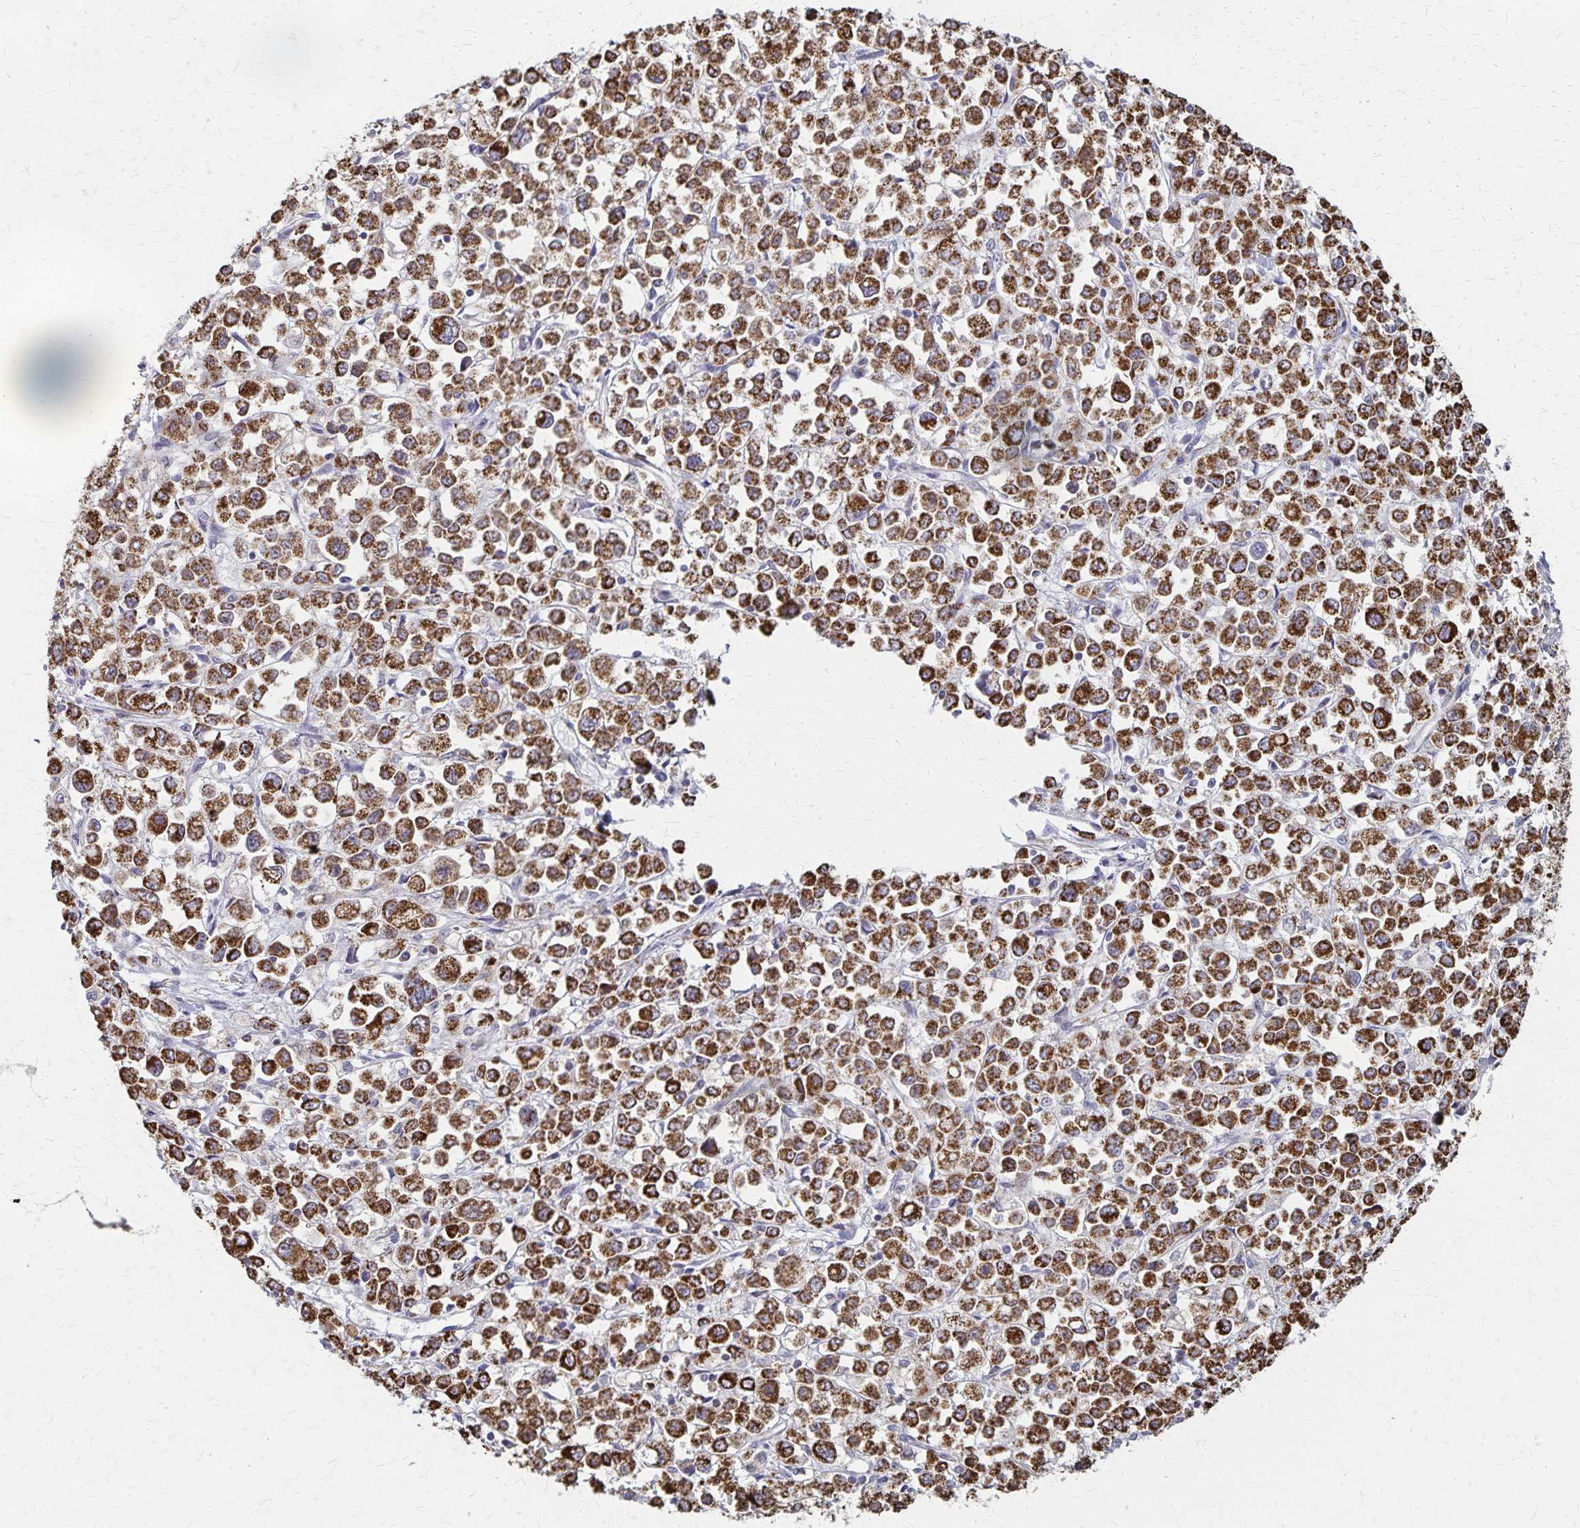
{"staining": {"intensity": "strong", "quantity": ">75%", "location": "cytoplasmic/membranous"}, "tissue": "stomach cancer", "cell_type": "Tumor cells", "image_type": "cancer", "snomed": [{"axis": "morphology", "description": "Adenocarcinoma, NOS"}, {"axis": "topography", "description": "Stomach, upper"}], "caption": "Protein staining shows strong cytoplasmic/membranous staining in approximately >75% of tumor cells in adenocarcinoma (stomach). The staining was performed using DAB to visualize the protein expression in brown, while the nuclei were stained in blue with hematoxylin (Magnification: 20x).", "gene": "DYRK4", "patient": {"sex": "male", "age": 70}}